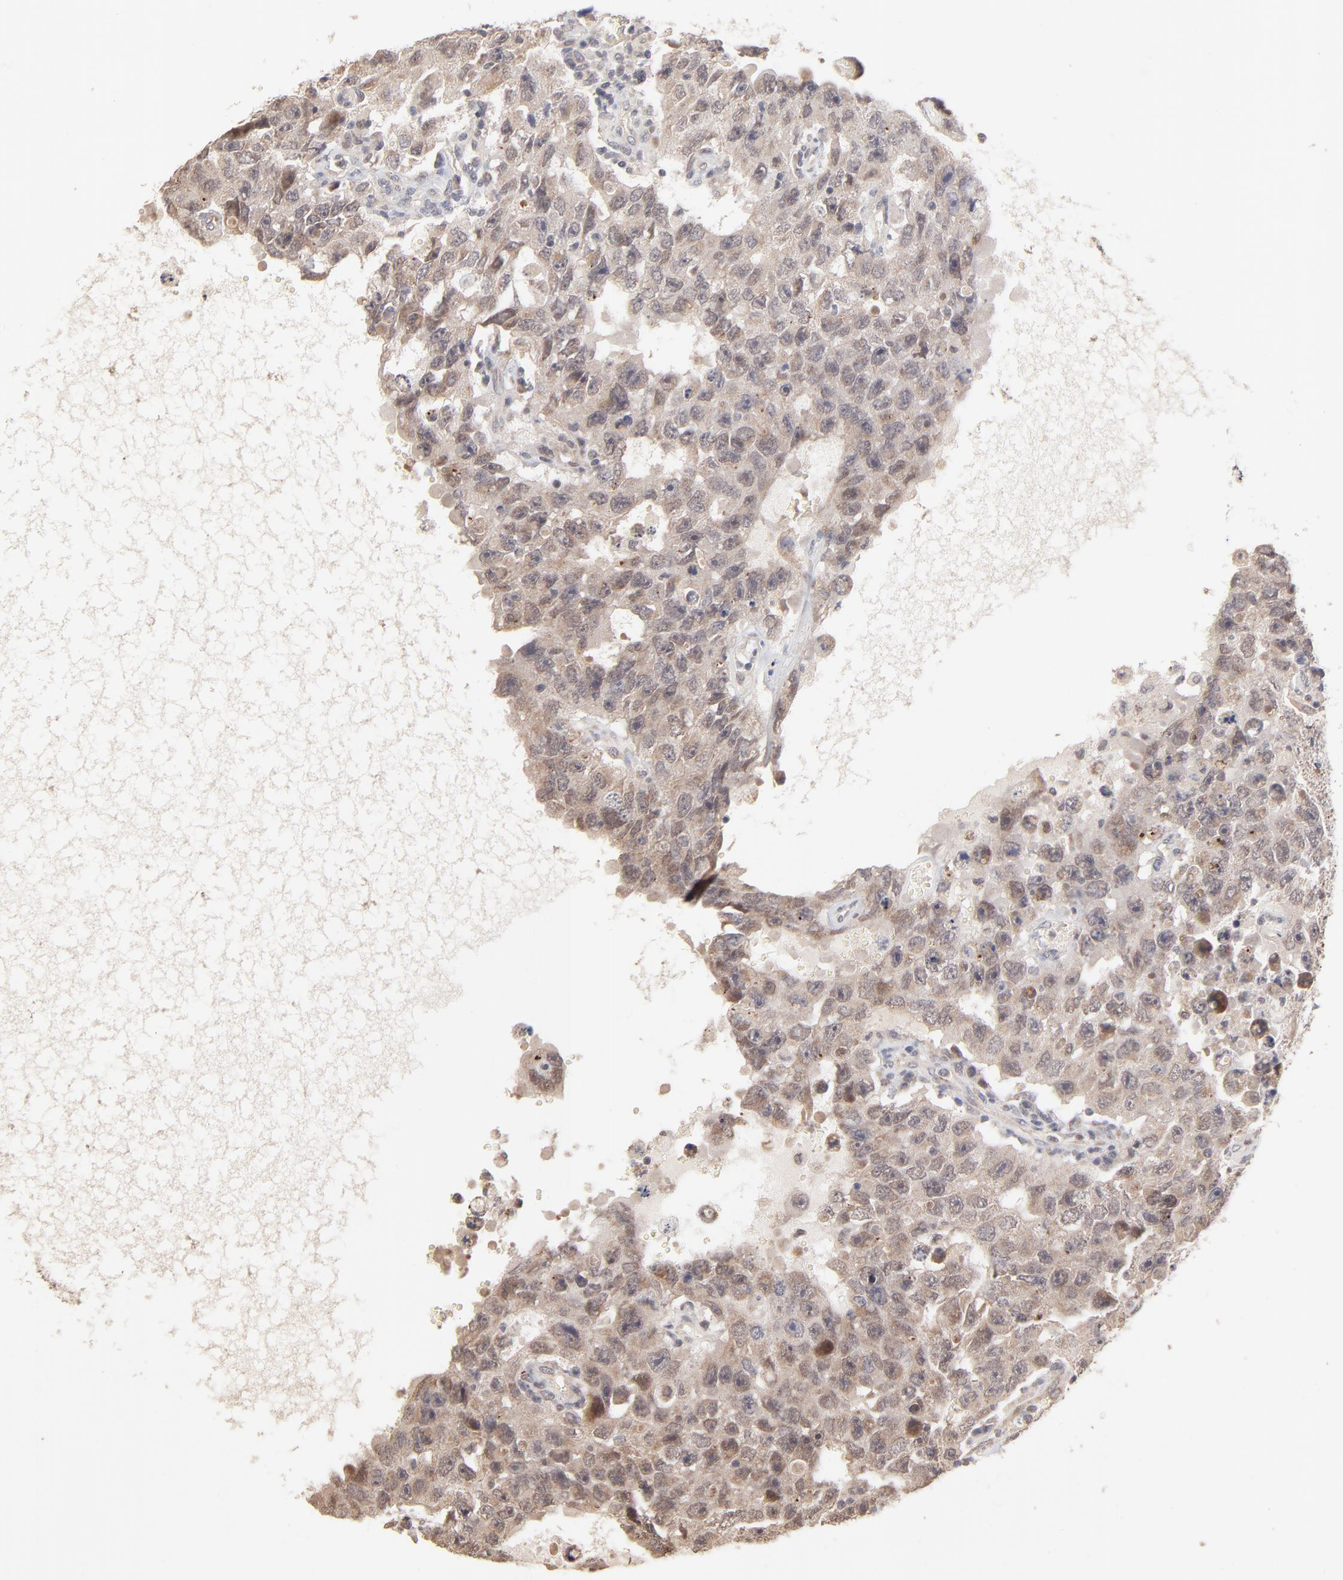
{"staining": {"intensity": "weak", "quantity": ">75%", "location": "cytoplasmic/membranous"}, "tissue": "testis cancer", "cell_type": "Tumor cells", "image_type": "cancer", "snomed": [{"axis": "morphology", "description": "Carcinoma, Embryonal, NOS"}, {"axis": "topography", "description": "Testis"}], "caption": "The immunohistochemical stain highlights weak cytoplasmic/membranous positivity in tumor cells of testis cancer (embryonal carcinoma) tissue. The staining is performed using DAB (3,3'-diaminobenzidine) brown chromogen to label protein expression. The nuclei are counter-stained blue using hematoxylin.", "gene": "MSL2", "patient": {"sex": "male", "age": 26}}